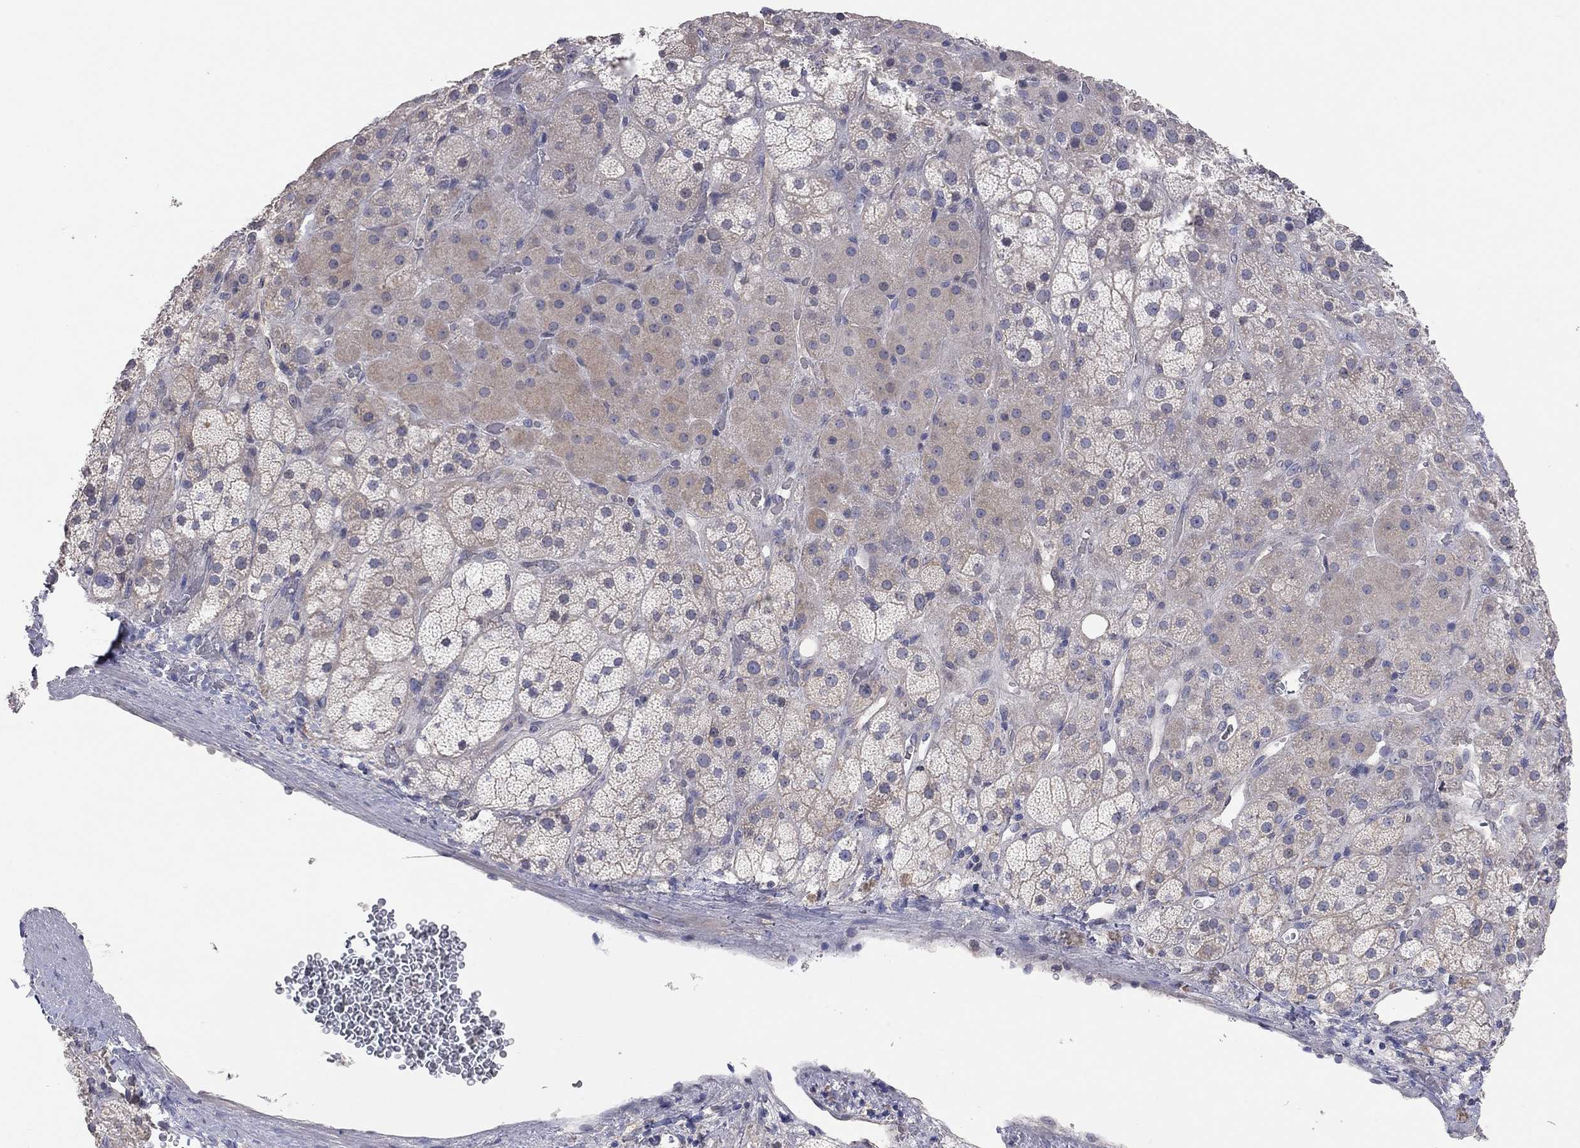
{"staining": {"intensity": "weak", "quantity": "<25%", "location": "cytoplasmic/membranous"}, "tissue": "adrenal gland", "cell_type": "Glandular cells", "image_type": "normal", "snomed": [{"axis": "morphology", "description": "Normal tissue, NOS"}, {"axis": "topography", "description": "Adrenal gland"}], "caption": "High power microscopy histopathology image of an immunohistochemistry micrograph of unremarkable adrenal gland, revealing no significant positivity in glandular cells. The staining was performed using DAB (3,3'-diaminobenzidine) to visualize the protein expression in brown, while the nuclei were stained in blue with hematoxylin (Magnification: 20x).", "gene": "KCNB1", "patient": {"sex": "male", "age": 57}}